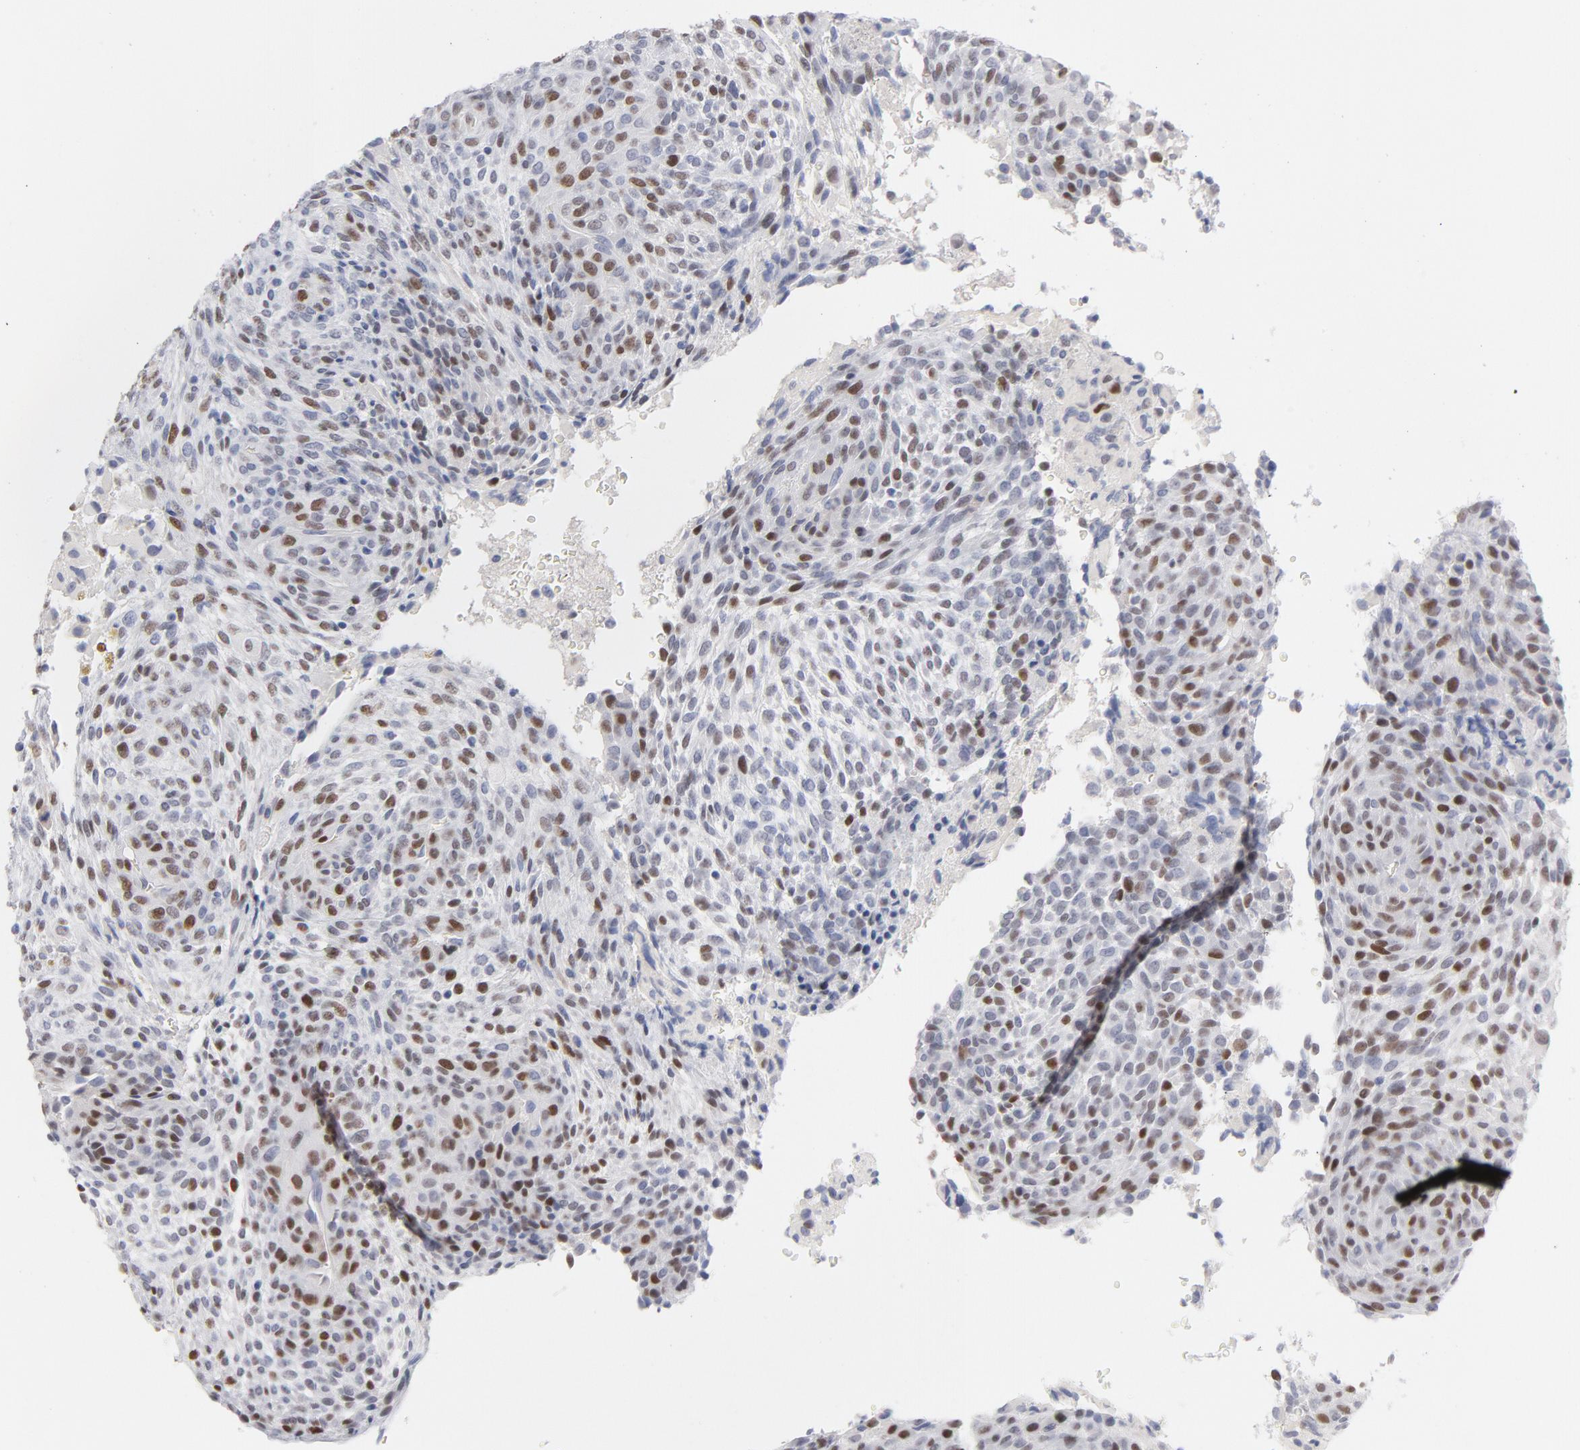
{"staining": {"intensity": "strong", "quantity": "<25%", "location": "nuclear"}, "tissue": "glioma", "cell_type": "Tumor cells", "image_type": "cancer", "snomed": [{"axis": "morphology", "description": "Glioma, malignant, High grade"}, {"axis": "topography", "description": "Cerebral cortex"}], "caption": "Protein expression analysis of malignant high-grade glioma displays strong nuclear expression in about <25% of tumor cells. (IHC, brightfield microscopy, high magnification).", "gene": "MCM7", "patient": {"sex": "female", "age": 55}}